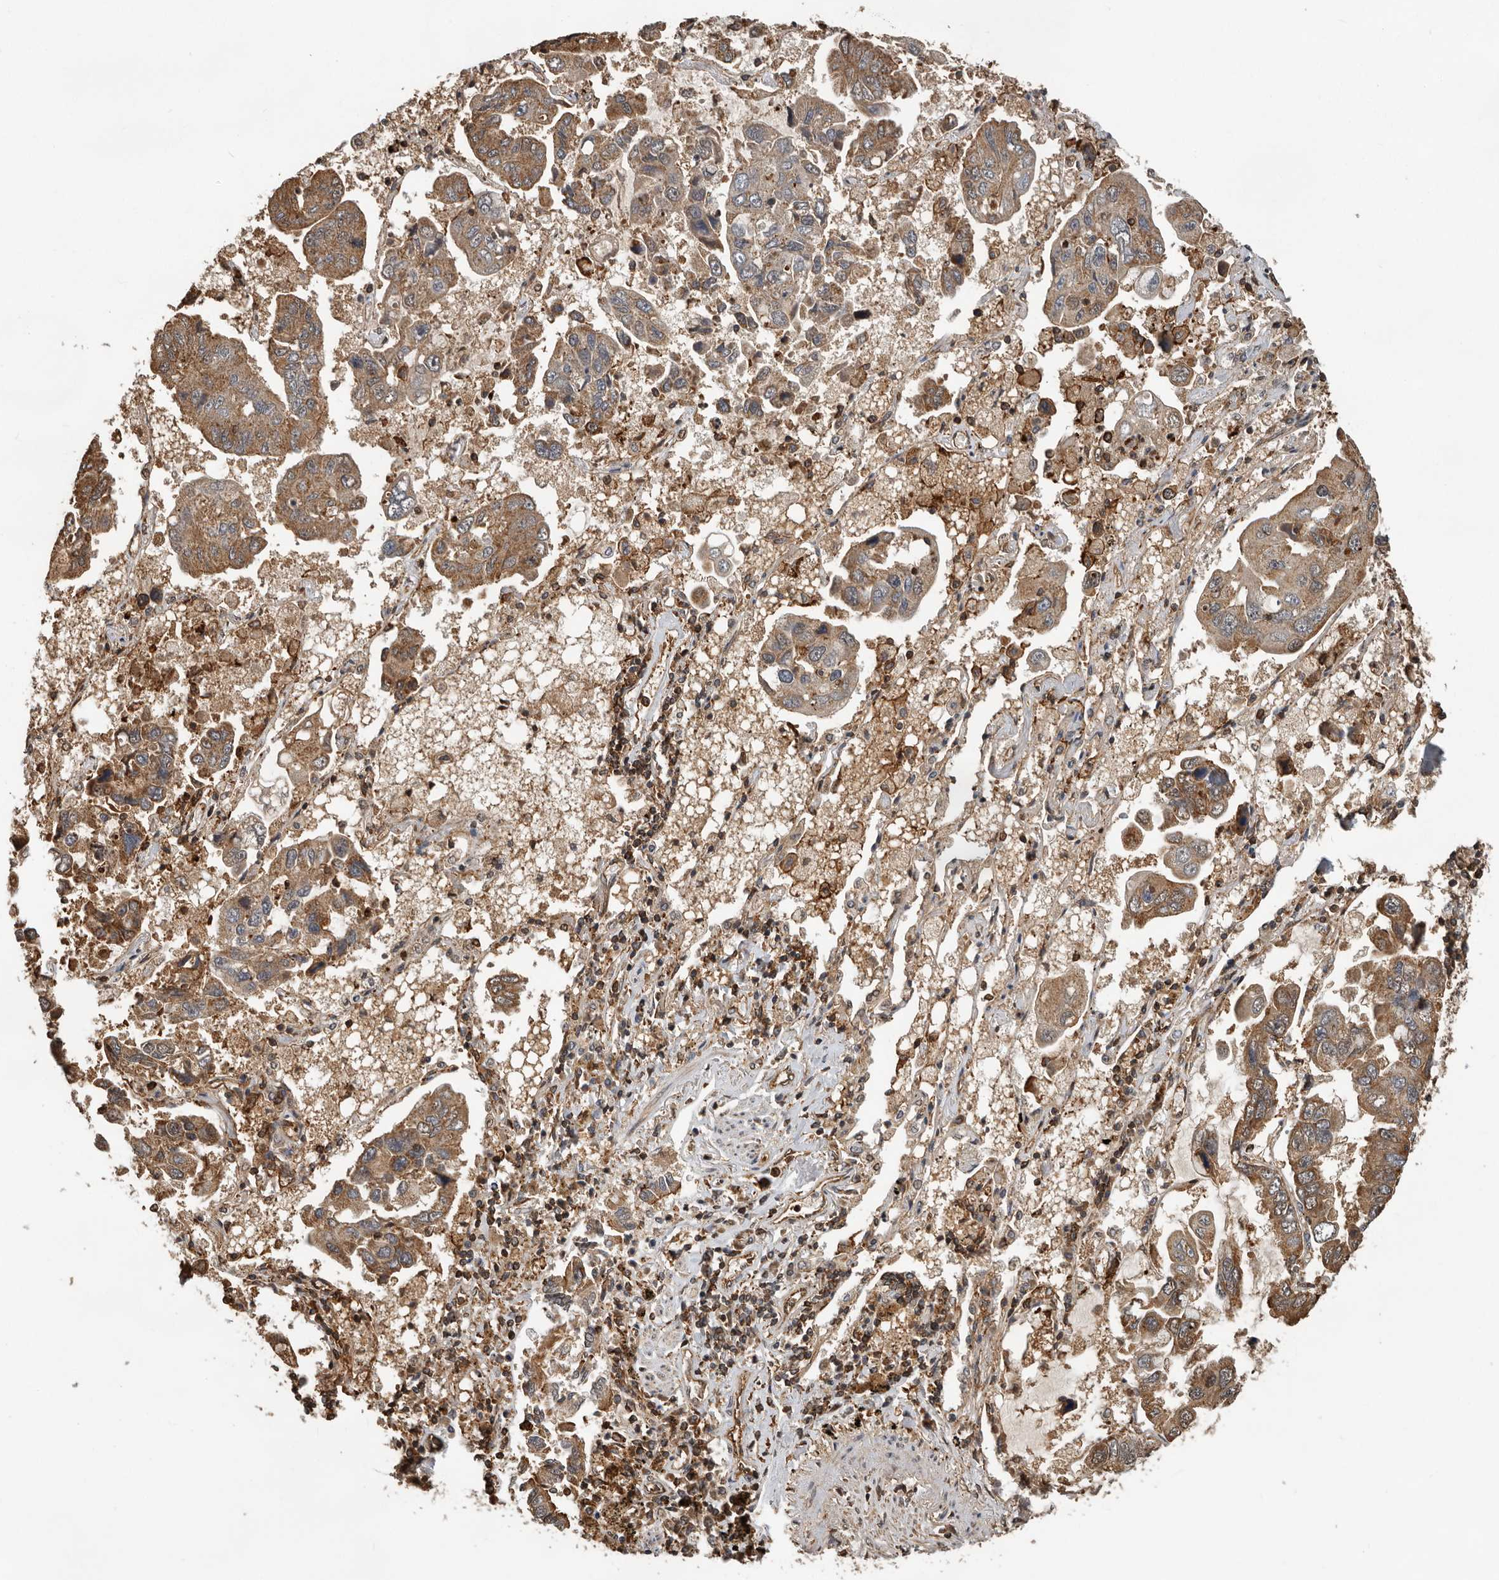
{"staining": {"intensity": "moderate", "quantity": ">75%", "location": "cytoplasmic/membranous"}, "tissue": "lung cancer", "cell_type": "Tumor cells", "image_type": "cancer", "snomed": [{"axis": "morphology", "description": "Adenocarcinoma, NOS"}, {"axis": "topography", "description": "Lung"}], "caption": "The photomicrograph displays a brown stain indicating the presence of a protein in the cytoplasmic/membranous of tumor cells in adenocarcinoma (lung). (Brightfield microscopy of DAB IHC at high magnification).", "gene": "RNF157", "patient": {"sex": "male", "age": 64}}